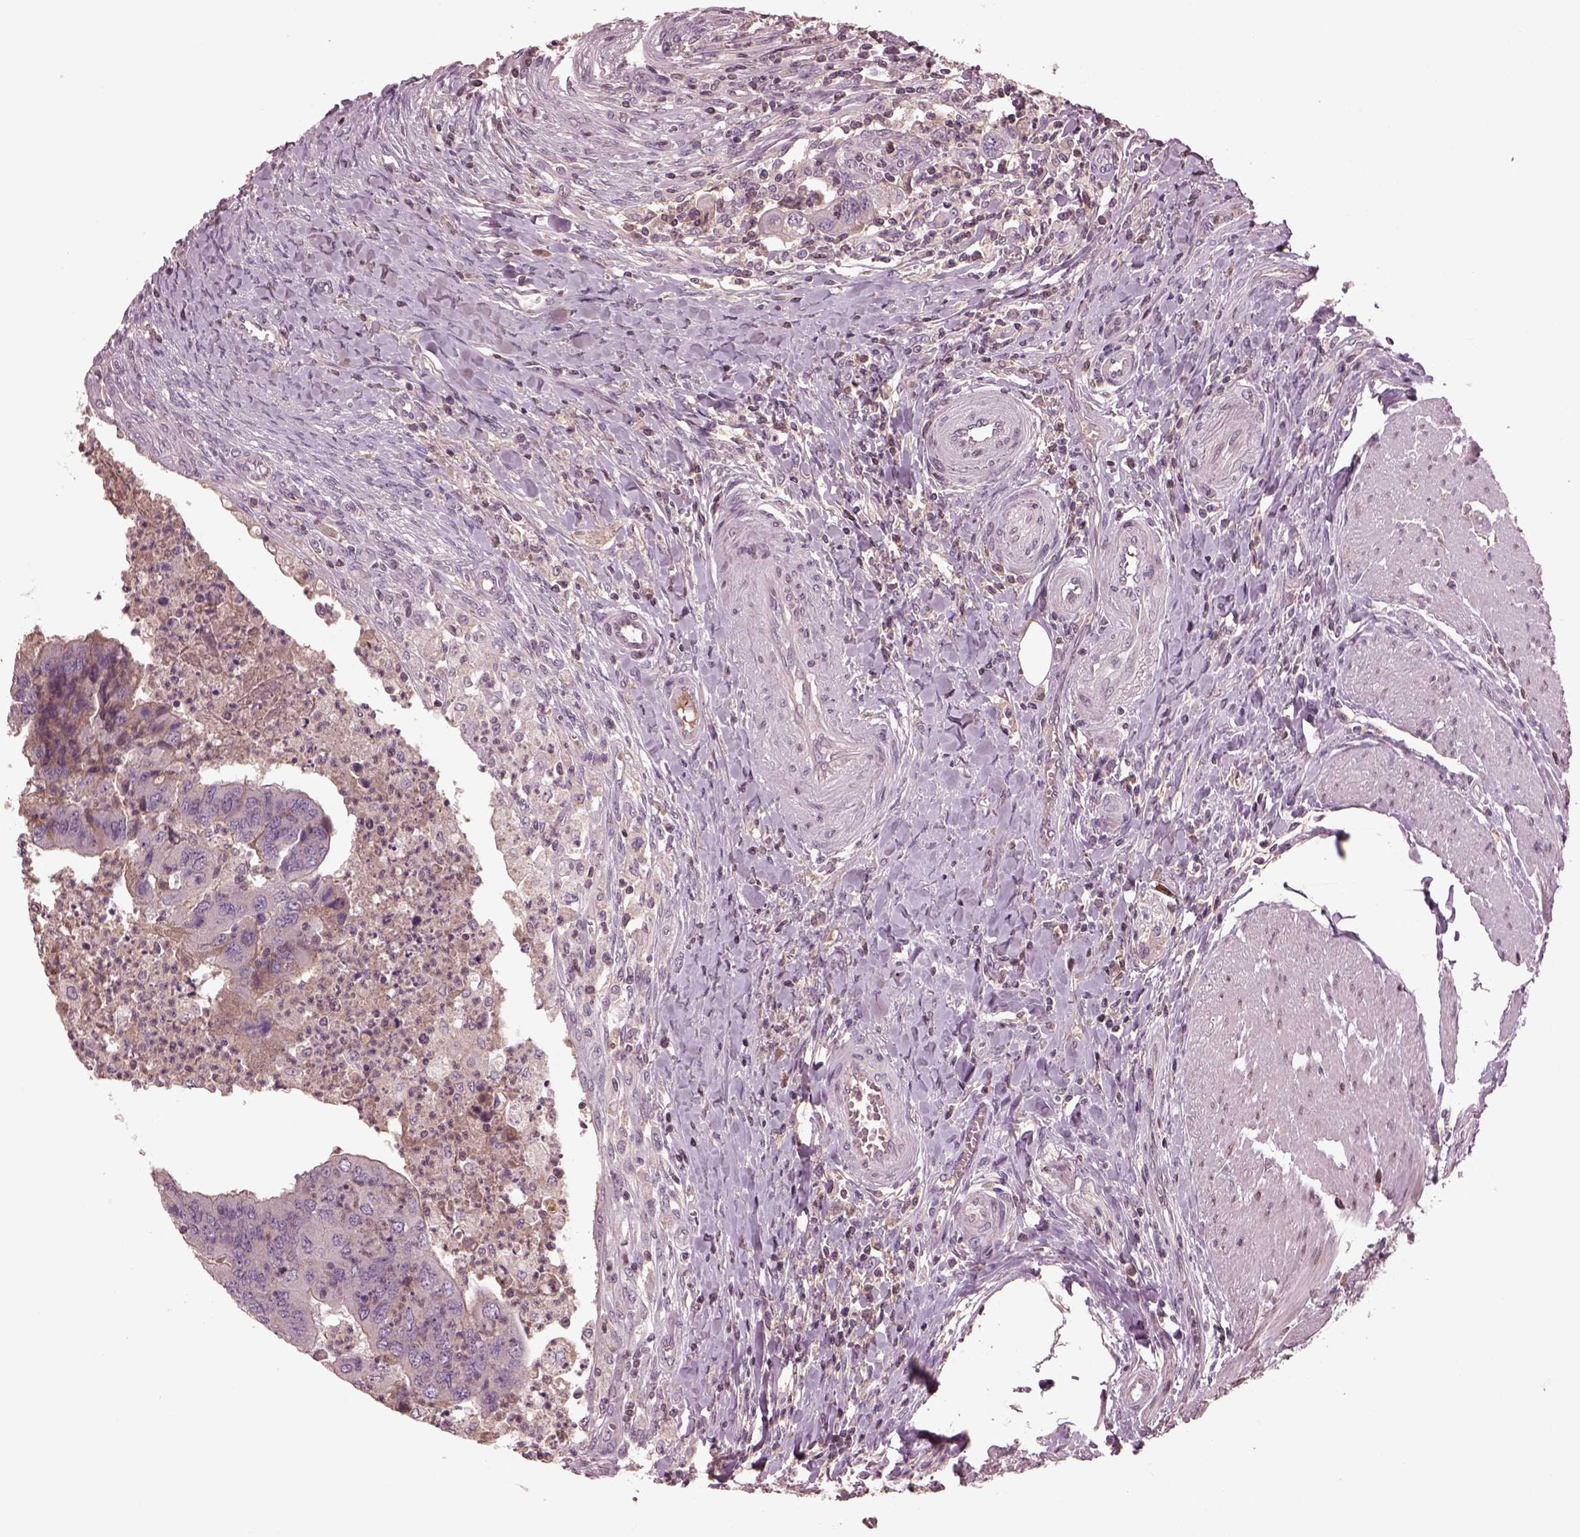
{"staining": {"intensity": "negative", "quantity": "none", "location": "none"}, "tissue": "colorectal cancer", "cell_type": "Tumor cells", "image_type": "cancer", "snomed": [{"axis": "morphology", "description": "Adenocarcinoma, NOS"}, {"axis": "topography", "description": "Colon"}], "caption": "Image shows no protein expression in tumor cells of colorectal adenocarcinoma tissue.", "gene": "PTX4", "patient": {"sex": "female", "age": 67}}